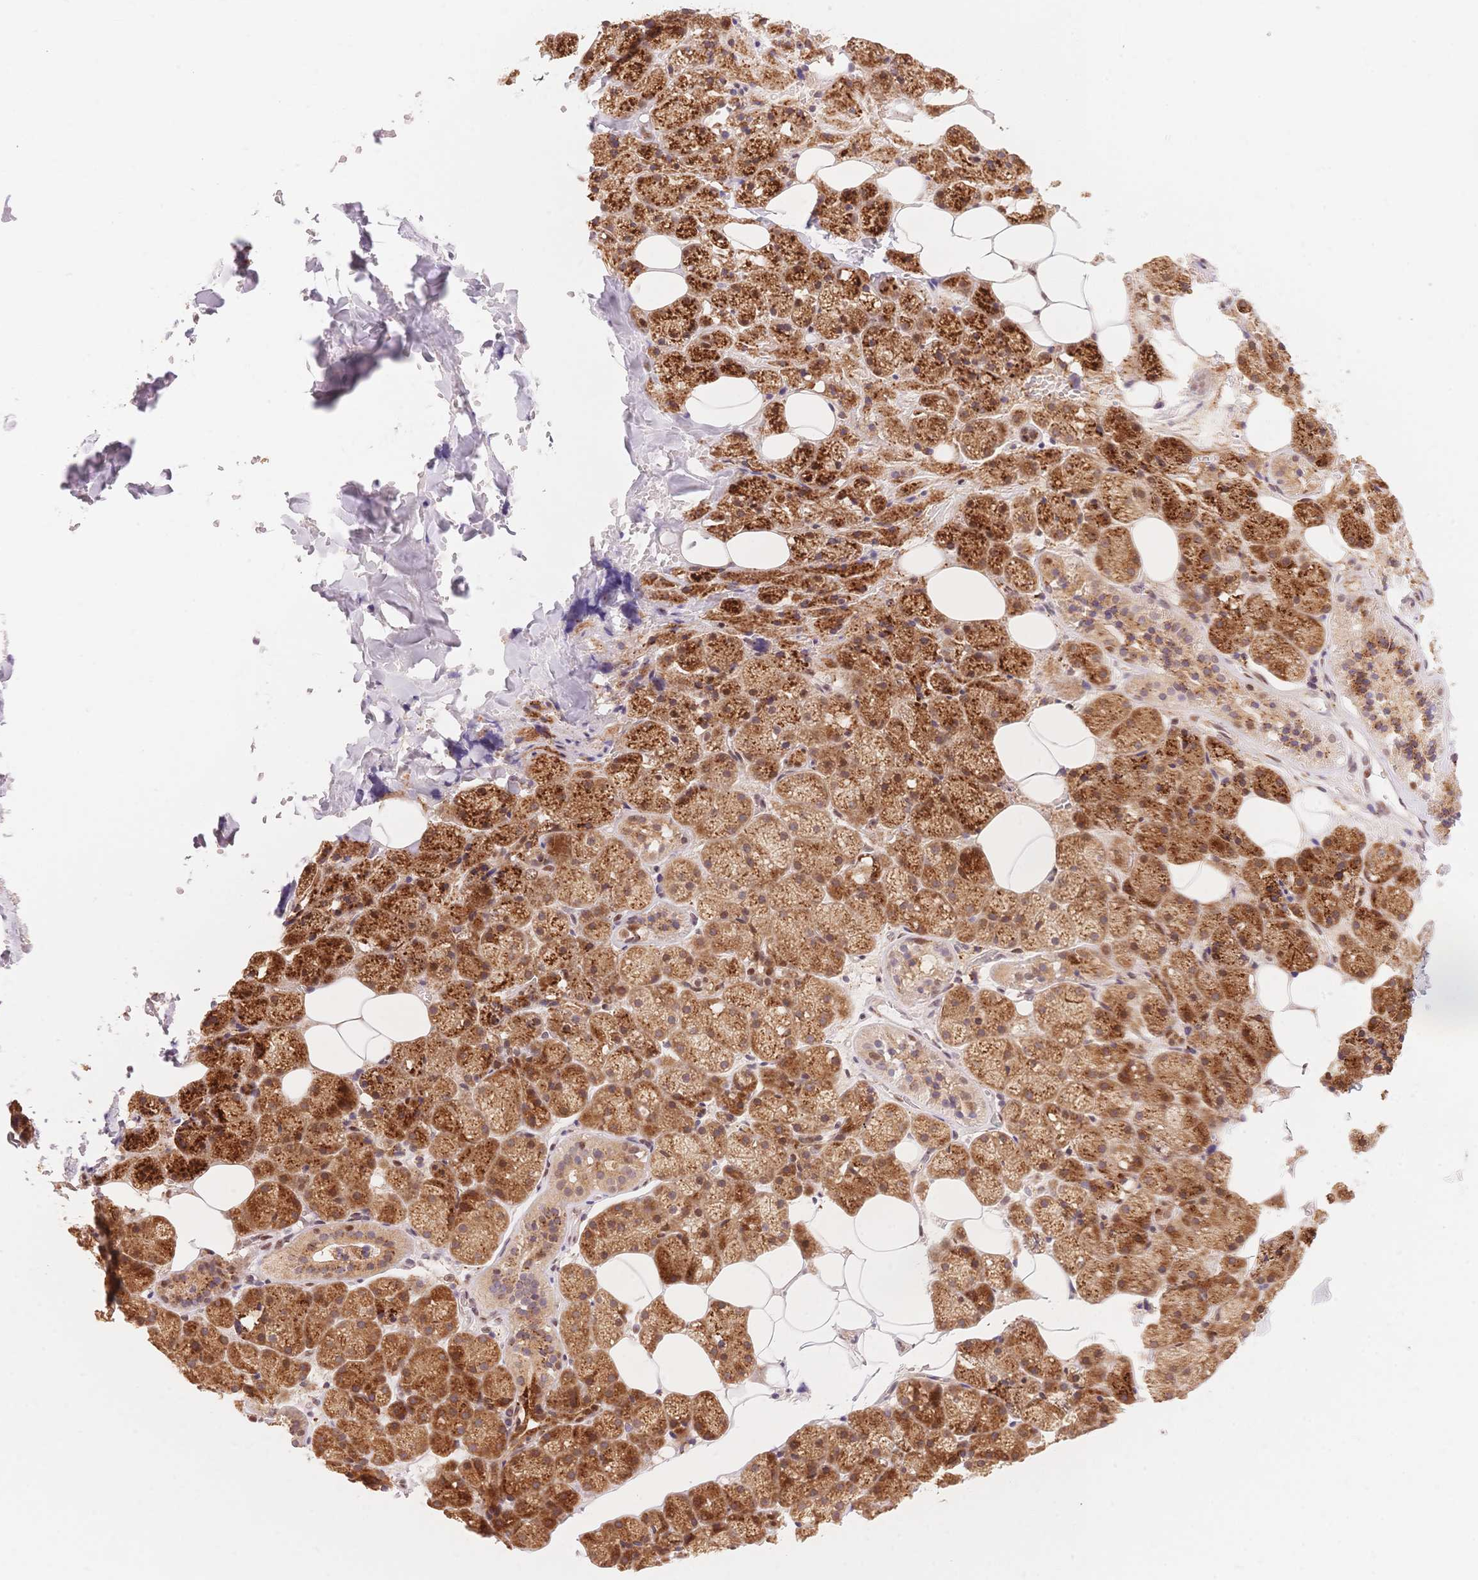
{"staining": {"intensity": "strong", "quantity": ">75%", "location": "cytoplasmic/membranous,nuclear"}, "tissue": "salivary gland", "cell_type": "Glandular cells", "image_type": "normal", "snomed": [{"axis": "morphology", "description": "Normal tissue, NOS"}, {"axis": "topography", "description": "Salivary gland"}, {"axis": "topography", "description": "Peripheral nerve tissue"}], "caption": "This is a micrograph of IHC staining of benign salivary gland, which shows strong expression in the cytoplasmic/membranous,nuclear of glandular cells.", "gene": "STK39", "patient": {"sex": "male", "age": 38}}